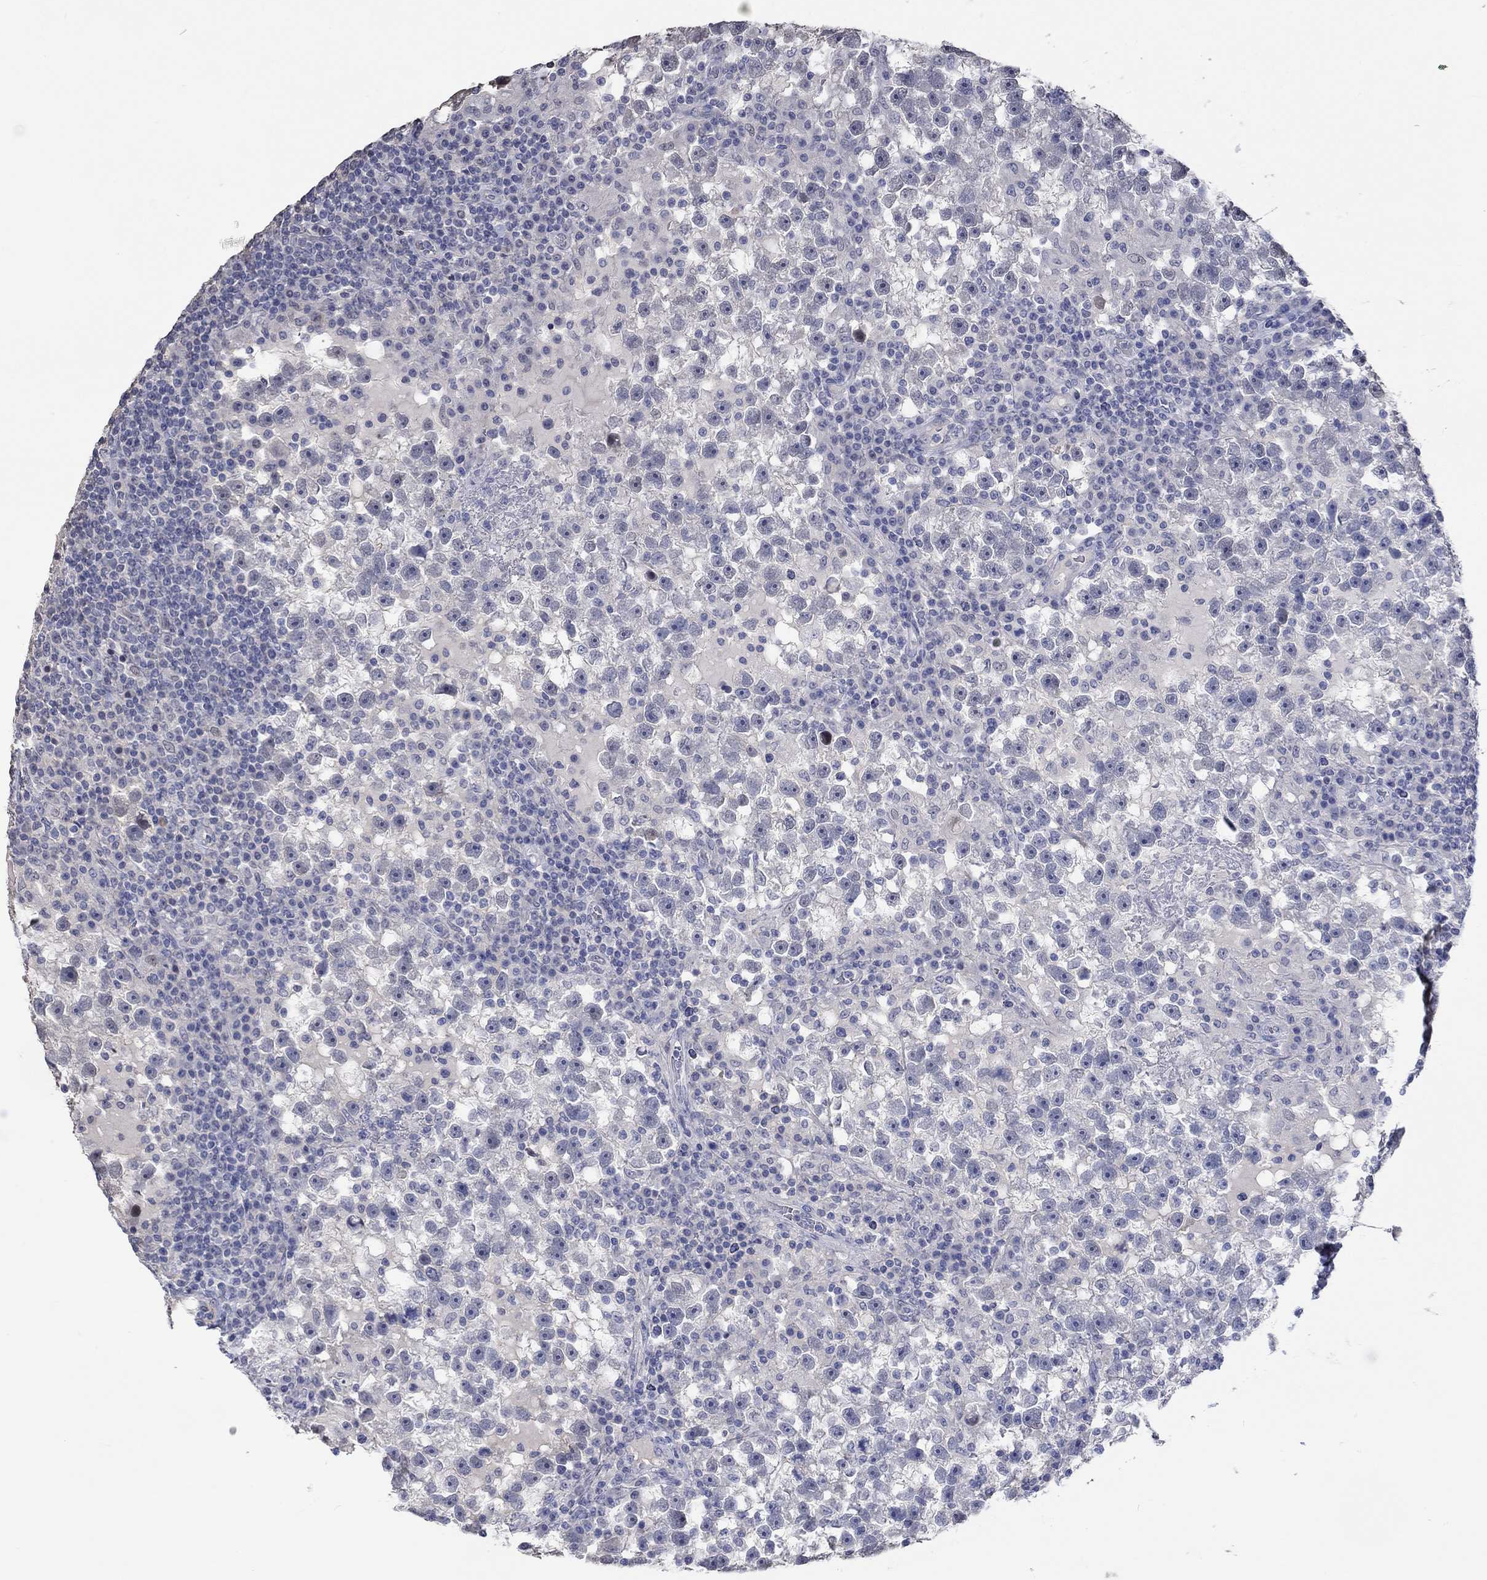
{"staining": {"intensity": "negative", "quantity": "none", "location": "none"}, "tissue": "testis cancer", "cell_type": "Tumor cells", "image_type": "cancer", "snomed": [{"axis": "morphology", "description": "Seminoma, NOS"}, {"axis": "topography", "description": "Testis"}], "caption": "IHC photomicrograph of neoplastic tissue: human seminoma (testis) stained with DAB (3,3'-diaminobenzidine) demonstrates no significant protein staining in tumor cells. (Immunohistochemistry, brightfield microscopy, high magnification).", "gene": "PNMA5", "patient": {"sex": "male", "age": 47}}